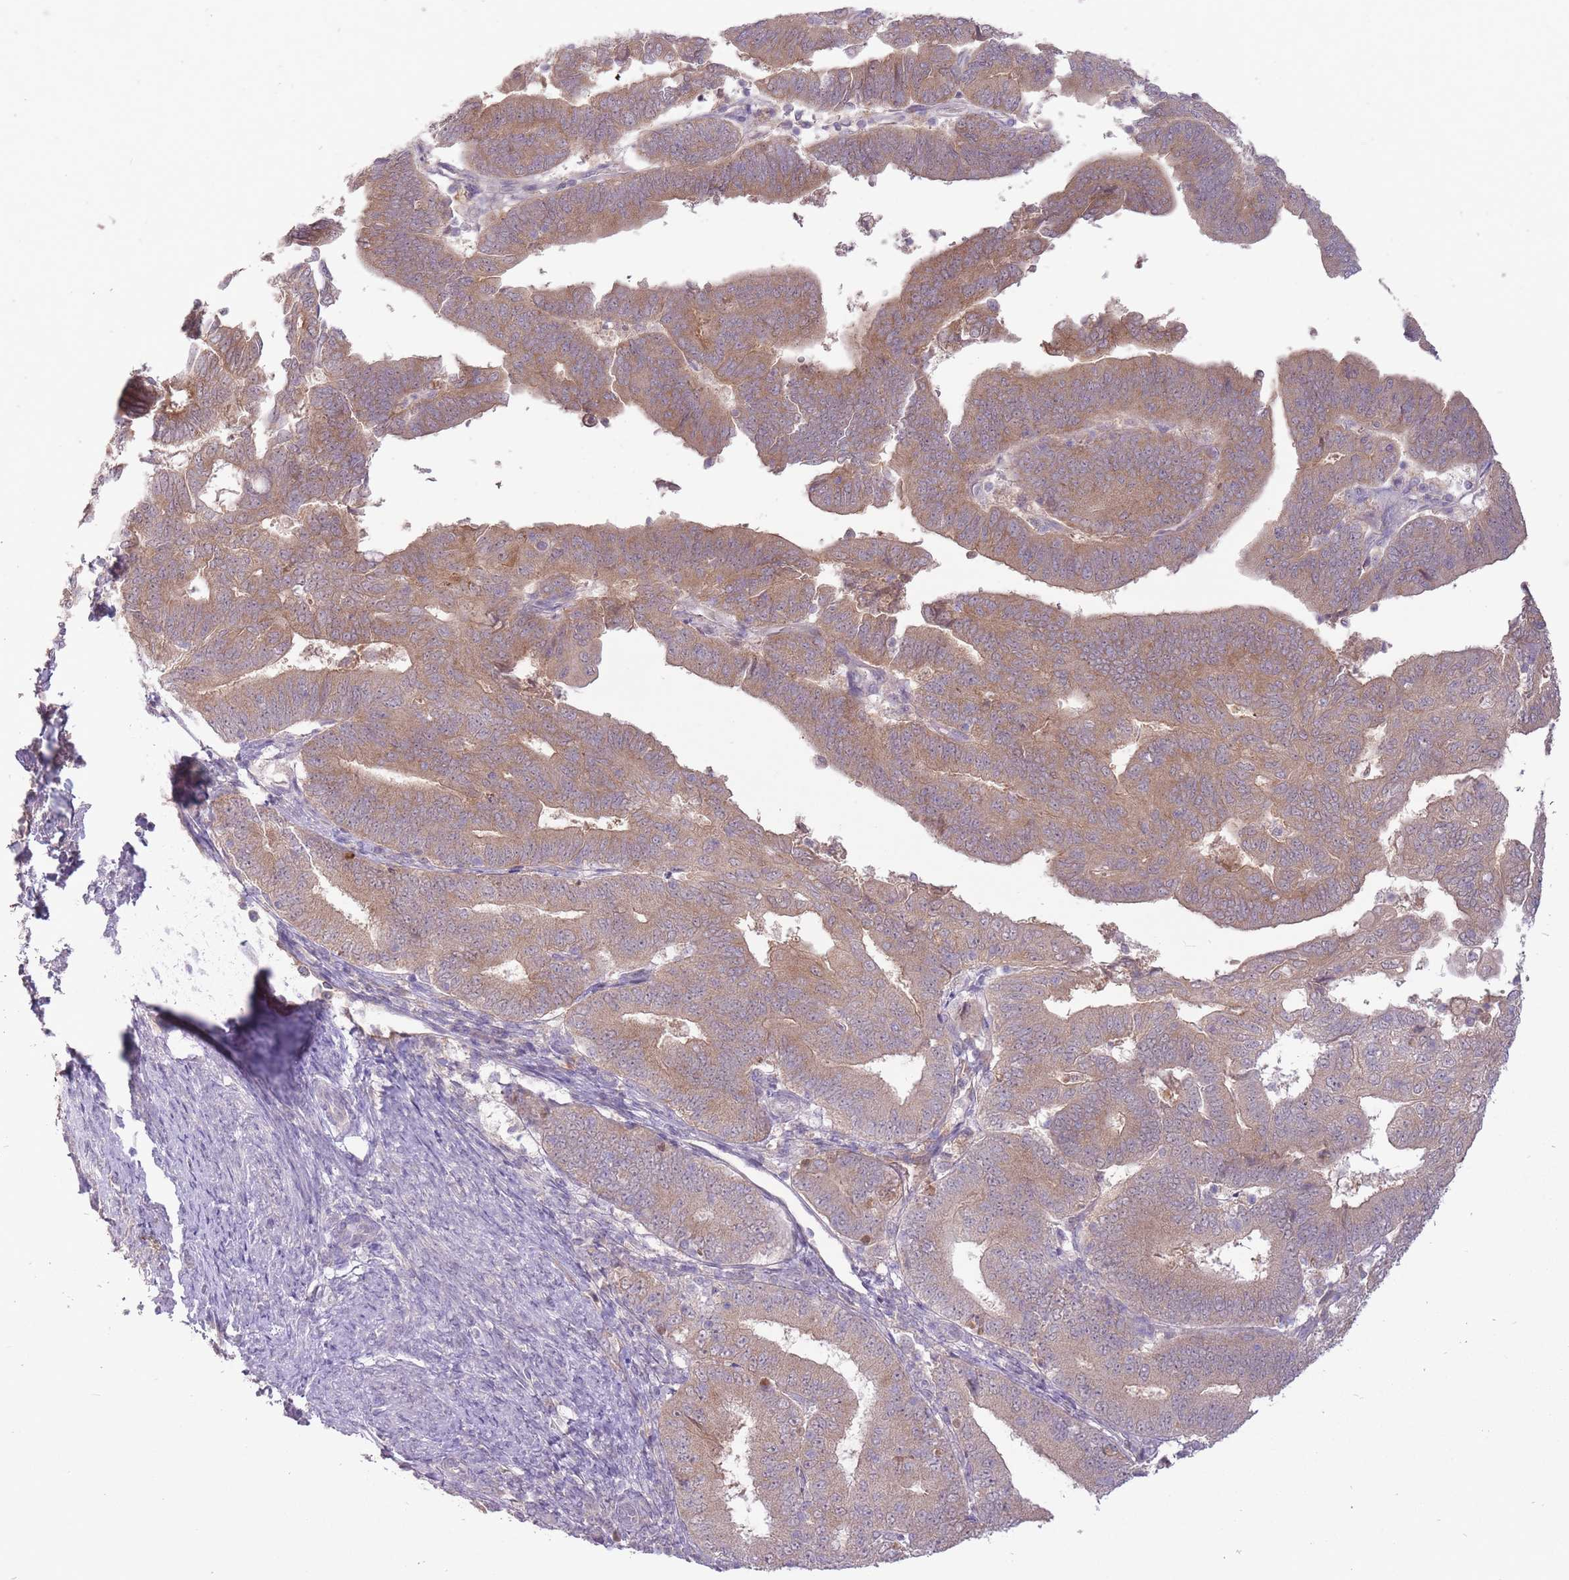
{"staining": {"intensity": "moderate", "quantity": ">75%", "location": "cytoplasmic/membranous"}, "tissue": "endometrial cancer", "cell_type": "Tumor cells", "image_type": "cancer", "snomed": [{"axis": "morphology", "description": "Adenocarcinoma, NOS"}, {"axis": "topography", "description": "Endometrium"}], "caption": "Endometrial cancer (adenocarcinoma) stained with a brown dye demonstrates moderate cytoplasmic/membranous positive staining in about >75% of tumor cells.", "gene": "LRATD2", "patient": {"sex": "female", "age": 70}}